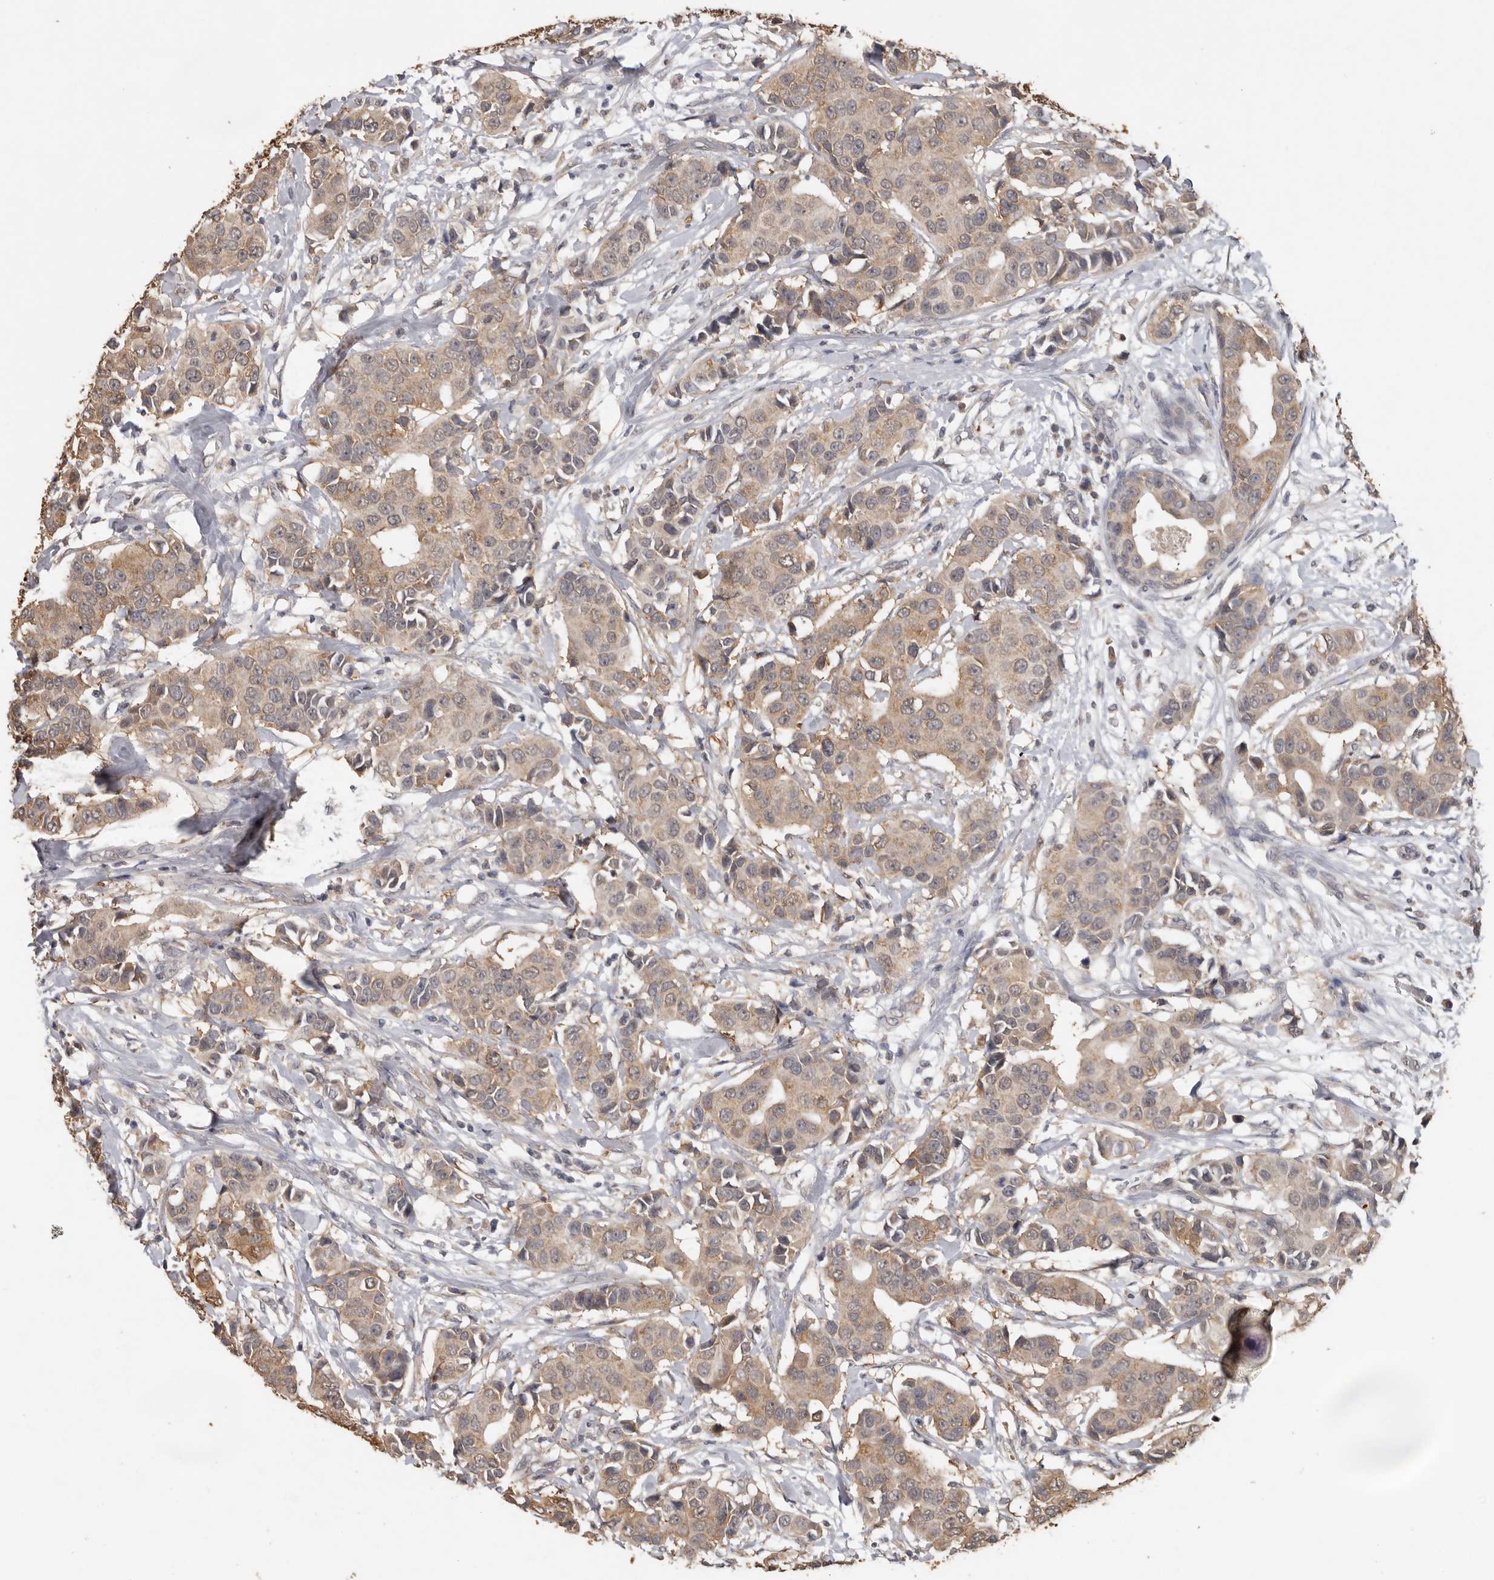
{"staining": {"intensity": "moderate", "quantity": ">75%", "location": "cytoplasmic/membranous"}, "tissue": "breast cancer", "cell_type": "Tumor cells", "image_type": "cancer", "snomed": [{"axis": "morphology", "description": "Normal tissue, NOS"}, {"axis": "morphology", "description": "Duct carcinoma"}, {"axis": "topography", "description": "Breast"}], "caption": "Immunohistochemical staining of breast invasive ductal carcinoma demonstrates medium levels of moderate cytoplasmic/membranous protein expression in about >75% of tumor cells.", "gene": "MTF1", "patient": {"sex": "female", "age": 39}}